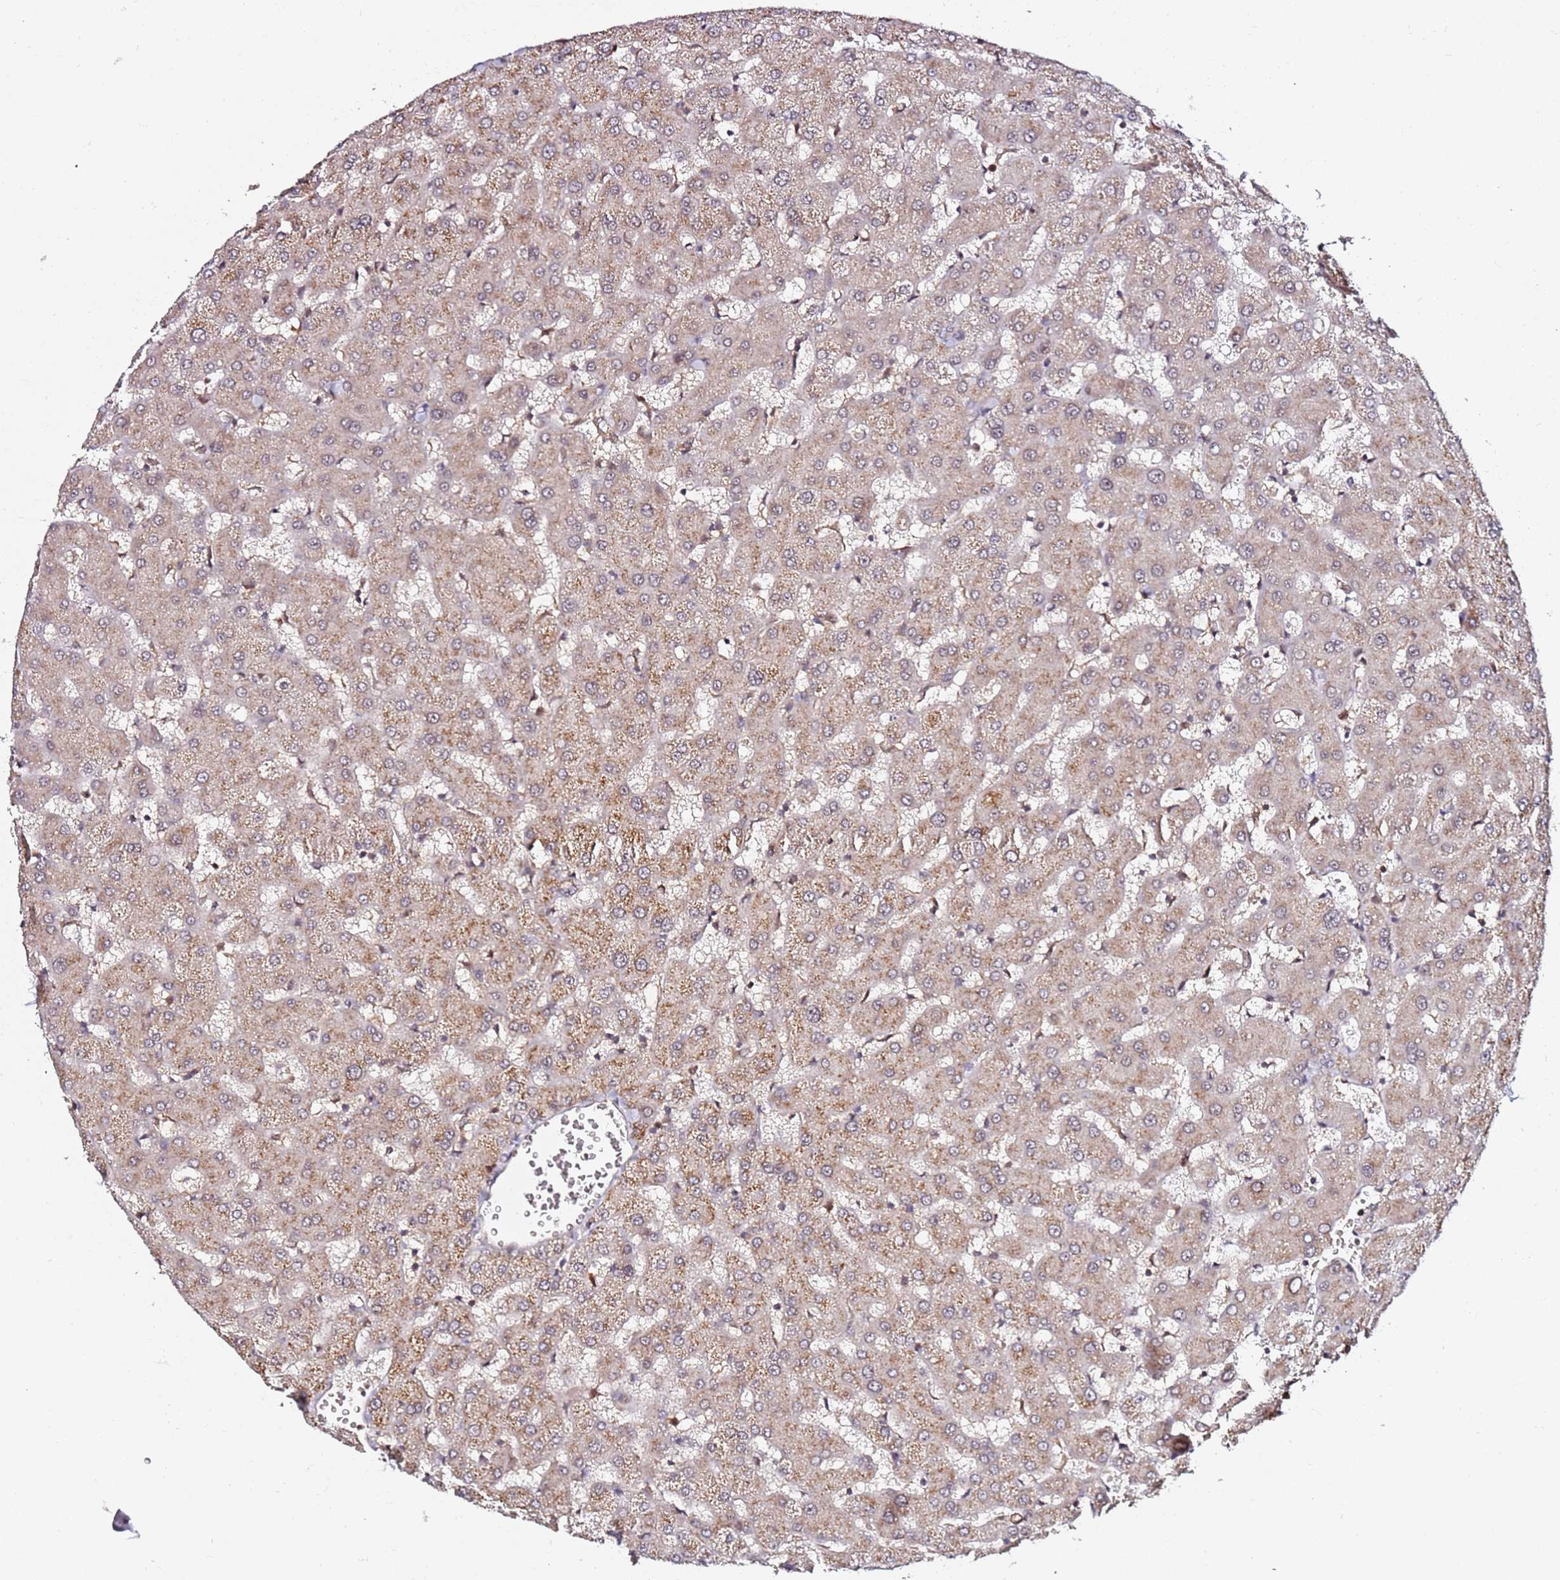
{"staining": {"intensity": "negative", "quantity": "none", "location": "none"}, "tissue": "liver", "cell_type": "Cholangiocytes", "image_type": "normal", "snomed": [{"axis": "morphology", "description": "Normal tissue, NOS"}, {"axis": "topography", "description": "Liver"}], "caption": "High power microscopy photomicrograph of an IHC photomicrograph of benign liver, revealing no significant staining in cholangiocytes.", "gene": "RGS18", "patient": {"sex": "female", "age": 63}}